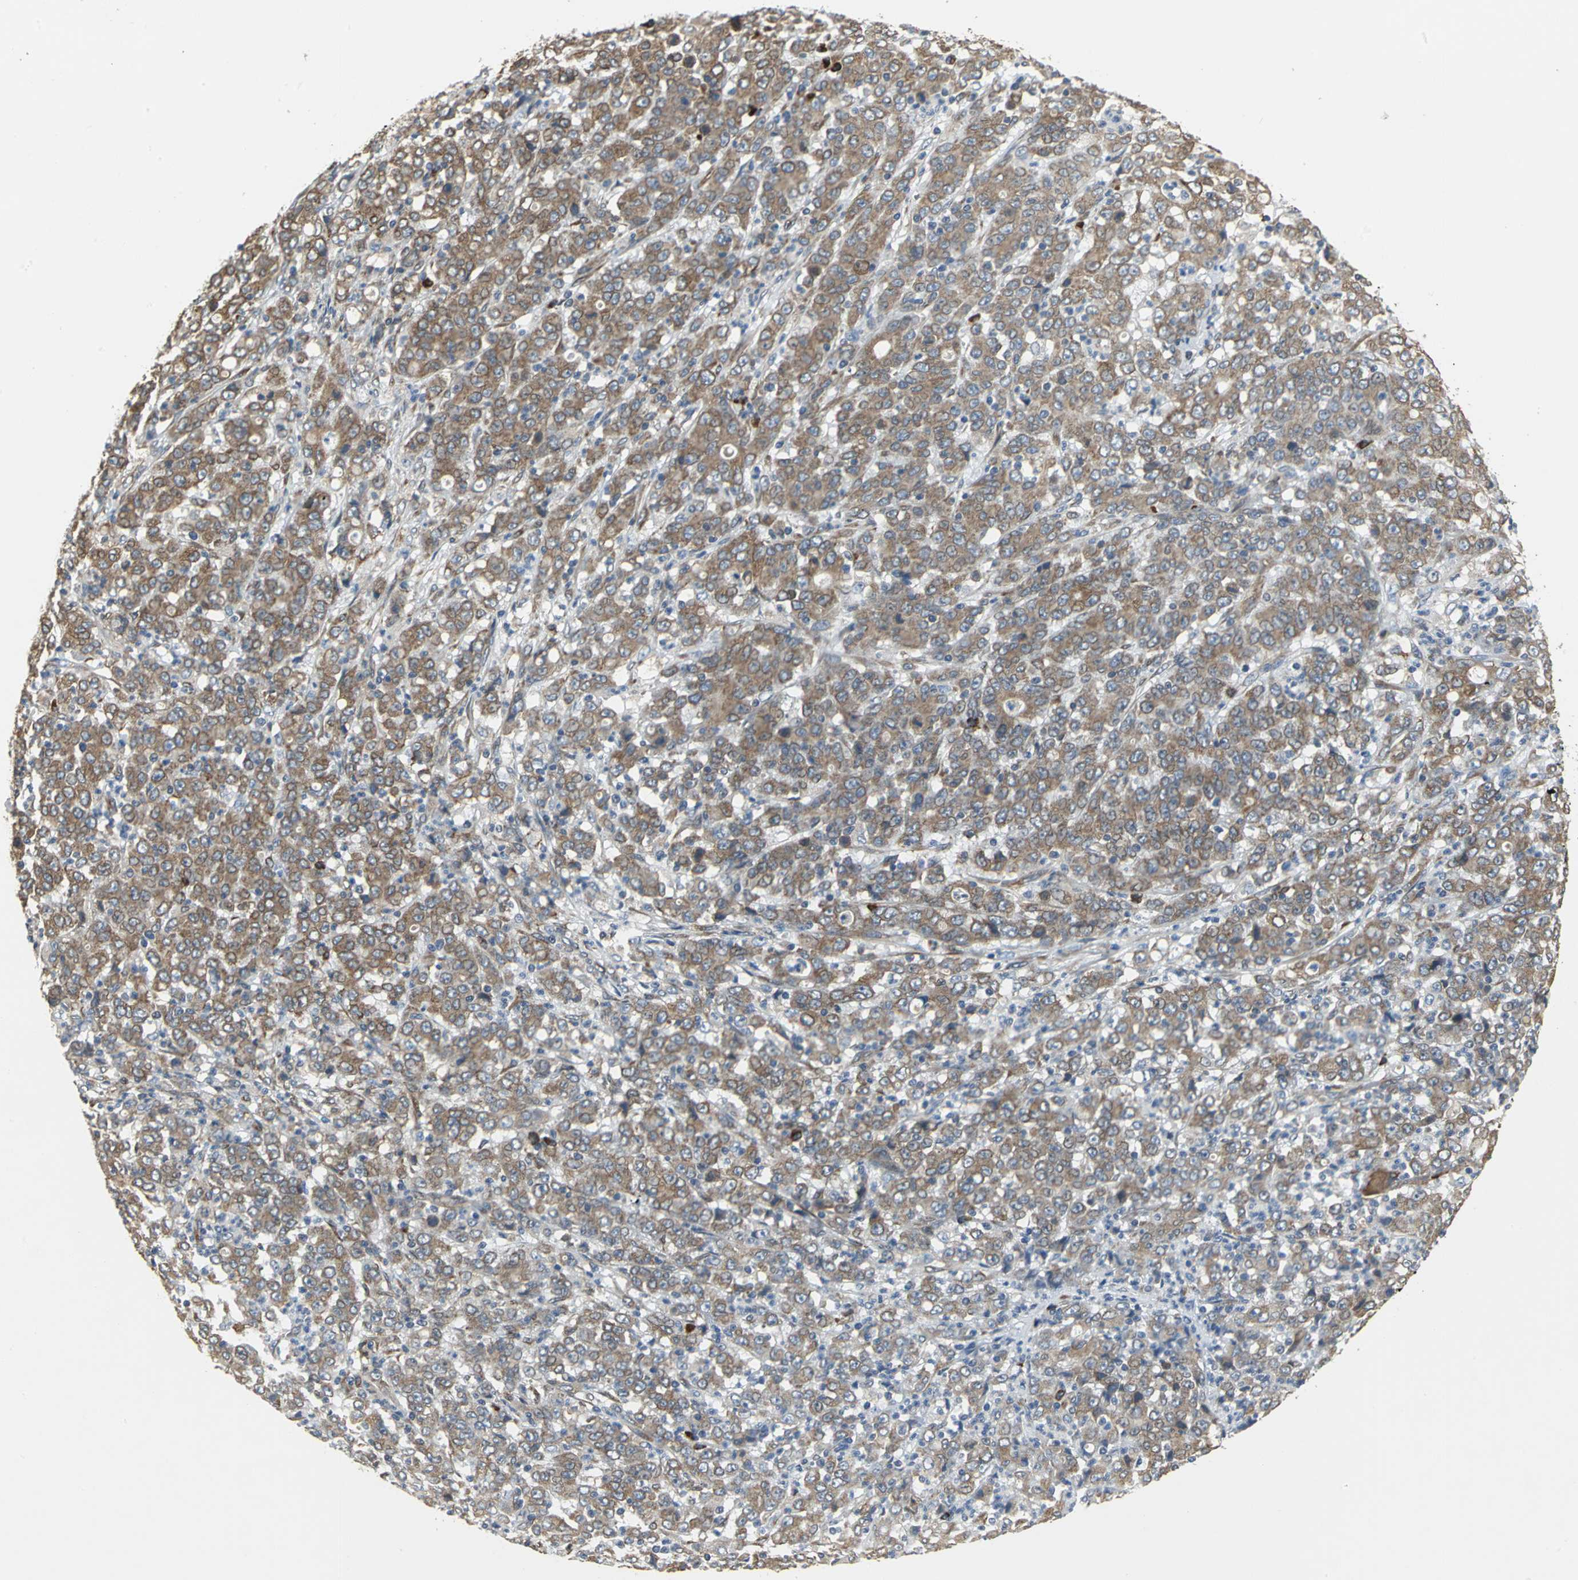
{"staining": {"intensity": "moderate", "quantity": ">75%", "location": "cytoplasmic/membranous"}, "tissue": "stomach cancer", "cell_type": "Tumor cells", "image_type": "cancer", "snomed": [{"axis": "morphology", "description": "Adenocarcinoma, NOS"}, {"axis": "topography", "description": "Stomach, lower"}], "caption": "The photomicrograph demonstrates a brown stain indicating the presence of a protein in the cytoplasmic/membranous of tumor cells in adenocarcinoma (stomach).", "gene": "SYVN1", "patient": {"sex": "female", "age": 71}}